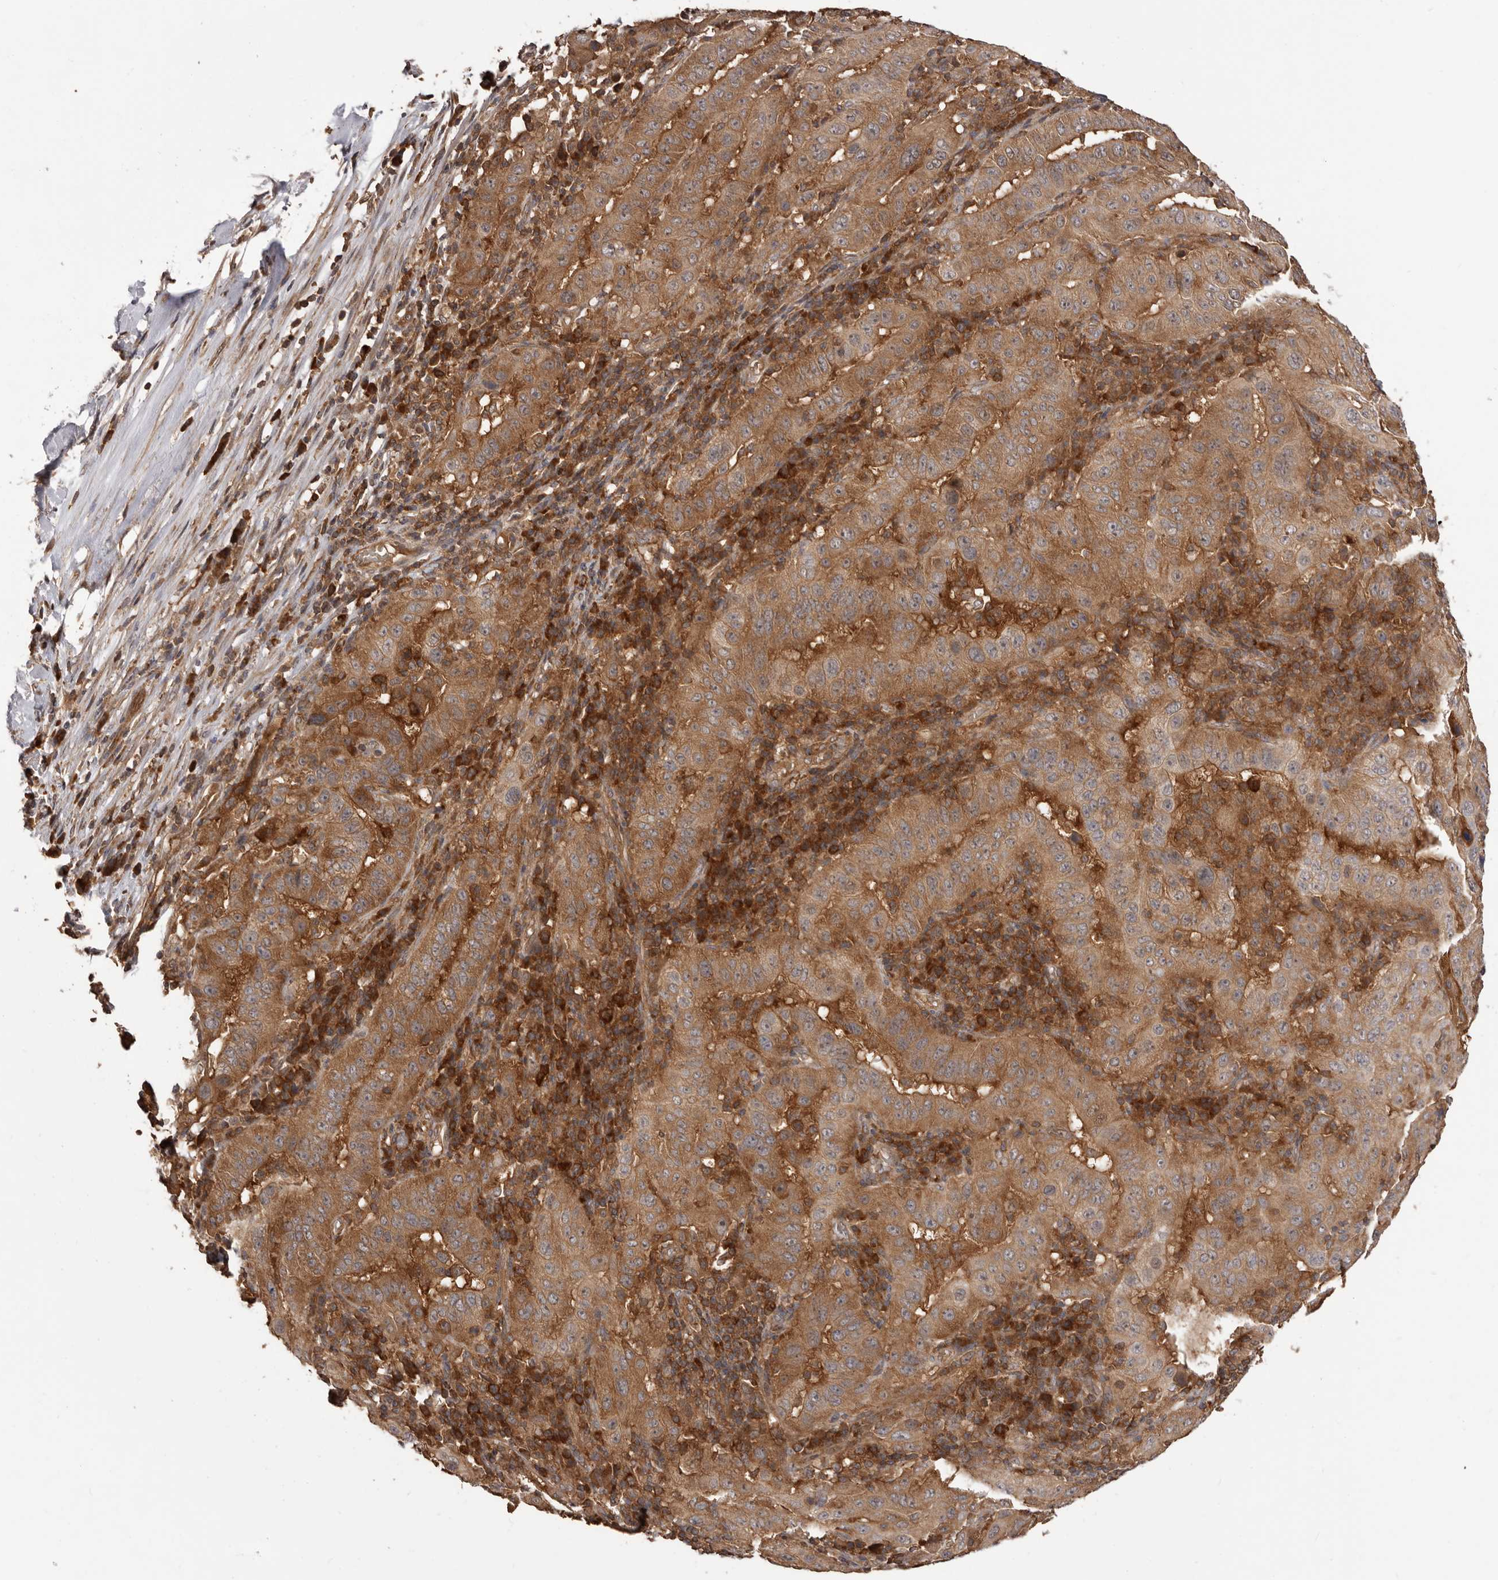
{"staining": {"intensity": "moderate", "quantity": ">75%", "location": "cytoplasmic/membranous"}, "tissue": "pancreatic cancer", "cell_type": "Tumor cells", "image_type": "cancer", "snomed": [{"axis": "morphology", "description": "Adenocarcinoma, NOS"}, {"axis": "topography", "description": "Pancreas"}], "caption": "Moderate cytoplasmic/membranous staining is identified in about >75% of tumor cells in pancreatic adenocarcinoma.", "gene": "HBS1L", "patient": {"sex": "male", "age": 63}}